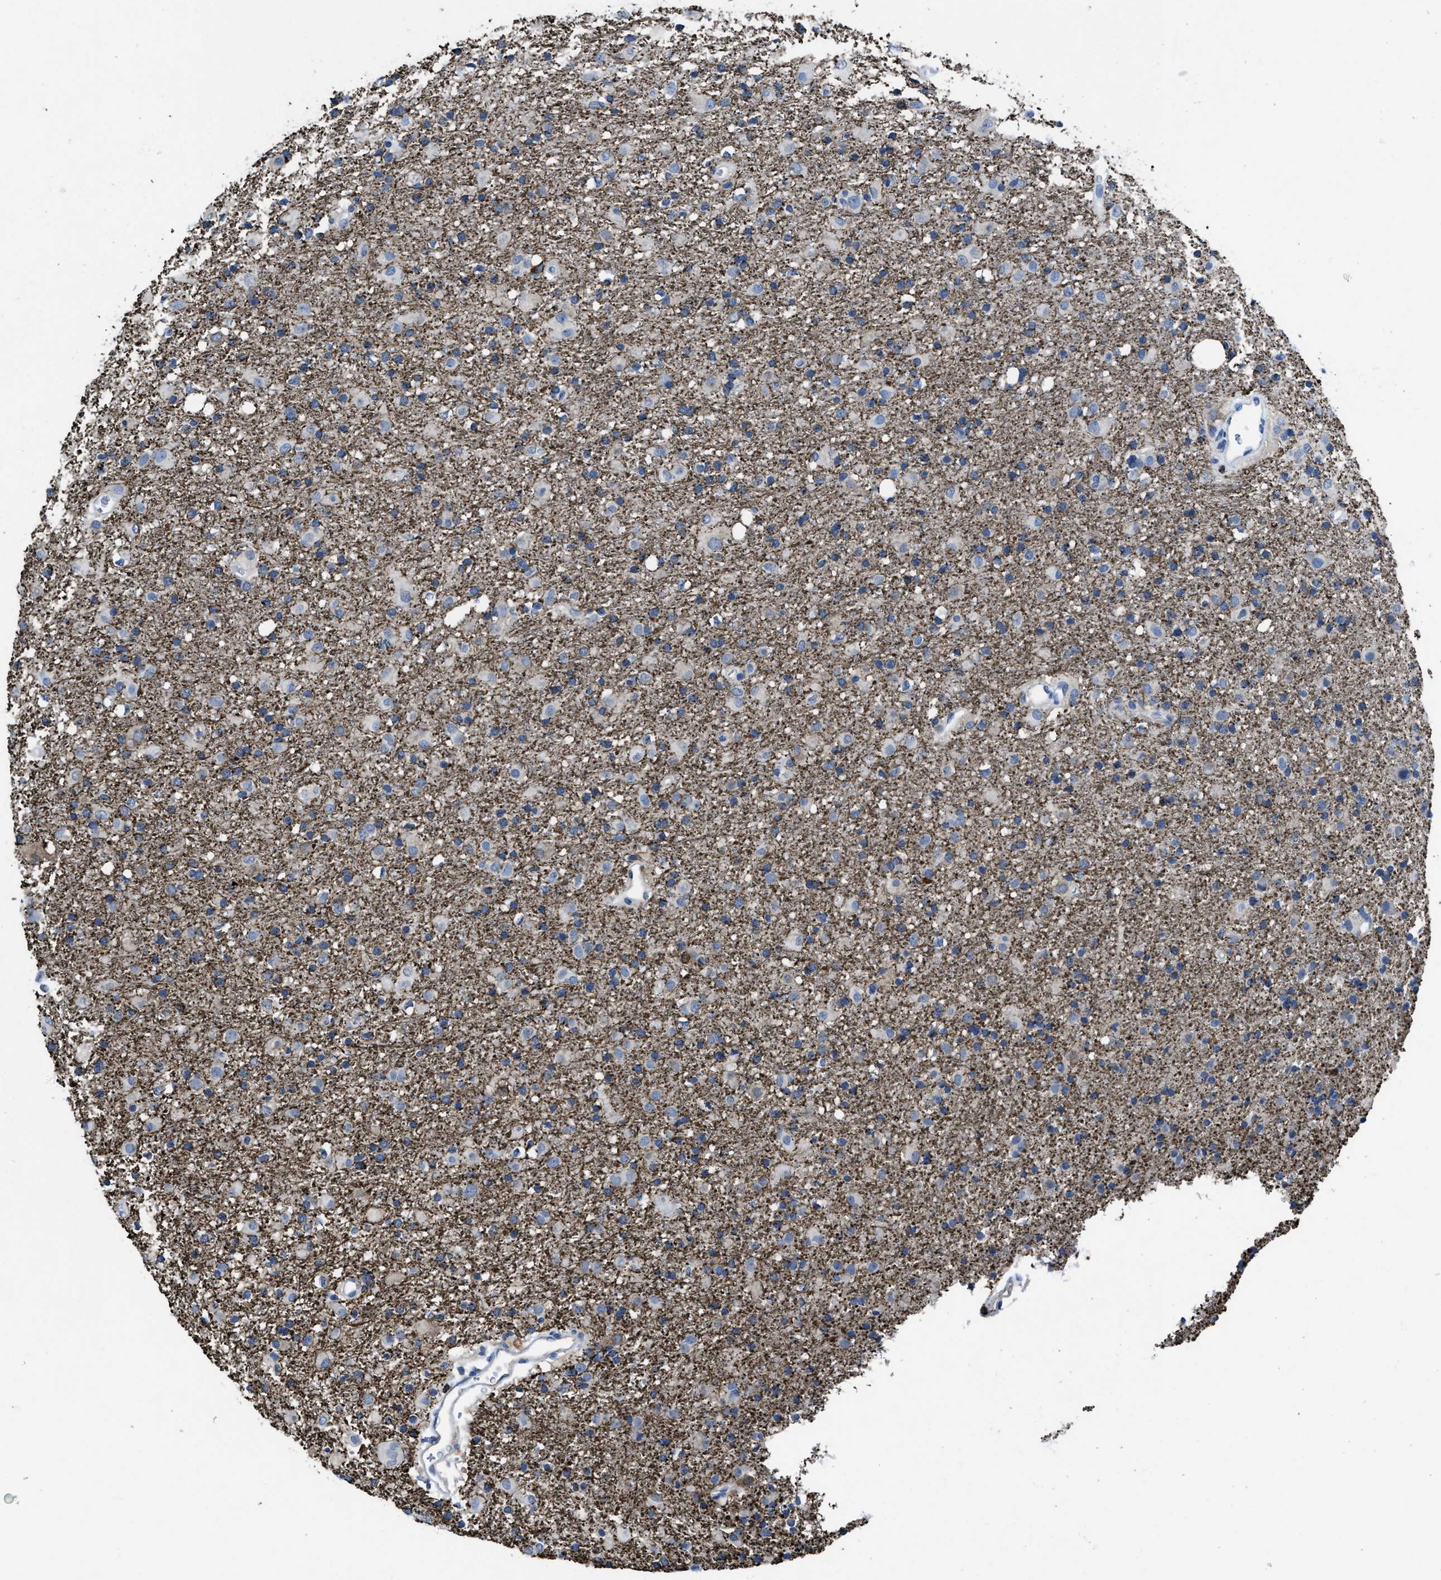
{"staining": {"intensity": "moderate", "quantity": "<25%", "location": "cytoplasmic/membranous"}, "tissue": "glioma", "cell_type": "Tumor cells", "image_type": "cancer", "snomed": [{"axis": "morphology", "description": "Glioma, malignant, Low grade"}, {"axis": "topography", "description": "Brain"}], "caption": "Human malignant glioma (low-grade) stained with a brown dye reveals moderate cytoplasmic/membranous positive positivity in about <25% of tumor cells.", "gene": "ITGA3", "patient": {"sex": "male", "age": 65}}